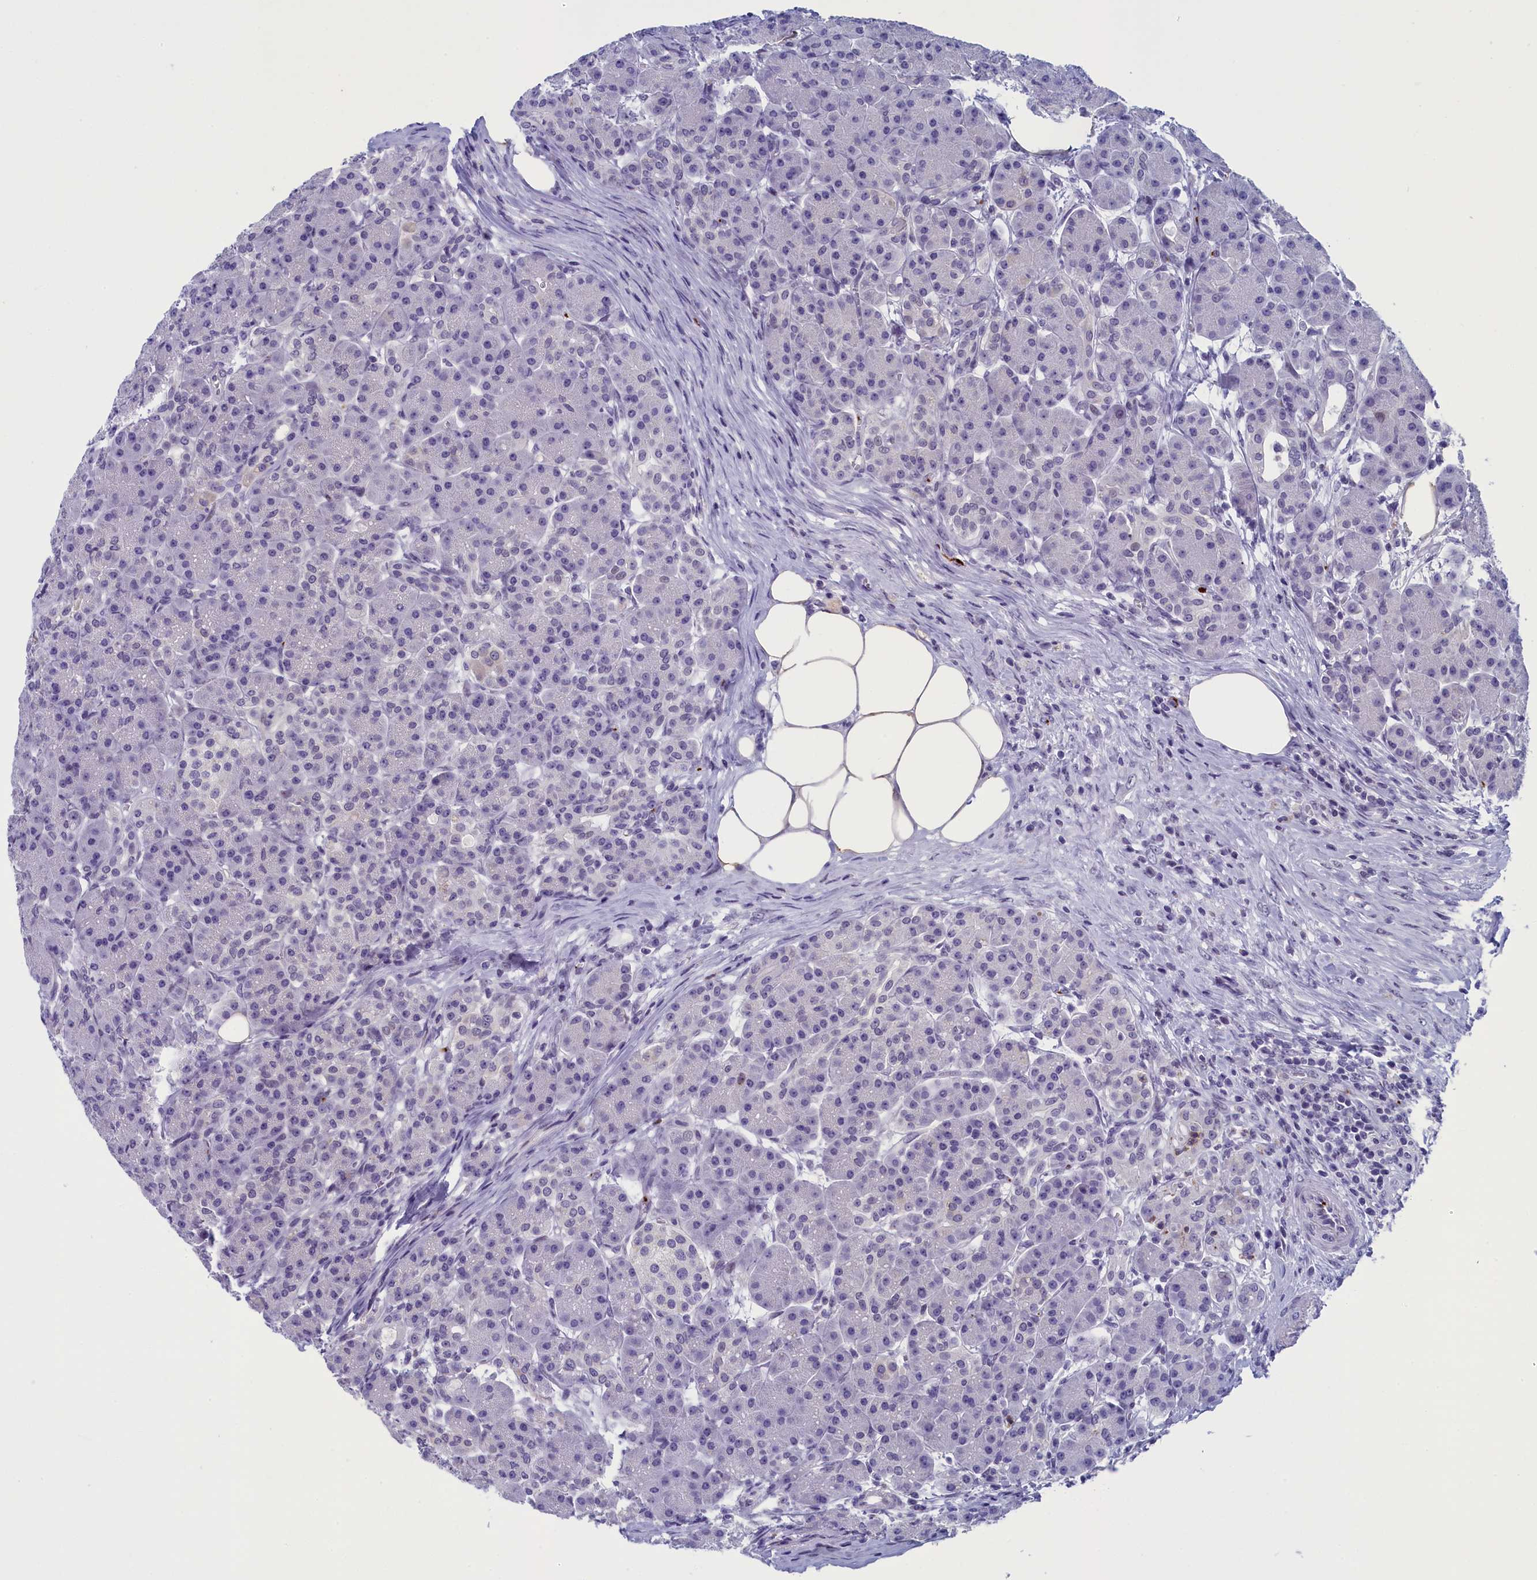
{"staining": {"intensity": "negative", "quantity": "none", "location": "none"}, "tissue": "pancreas", "cell_type": "Exocrine glandular cells", "image_type": "normal", "snomed": [{"axis": "morphology", "description": "Normal tissue, NOS"}, {"axis": "topography", "description": "Pancreas"}], "caption": "A high-resolution micrograph shows IHC staining of unremarkable pancreas, which displays no significant positivity in exocrine glandular cells.", "gene": "AIFM2", "patient": {"sex": "male", "age": 63}}